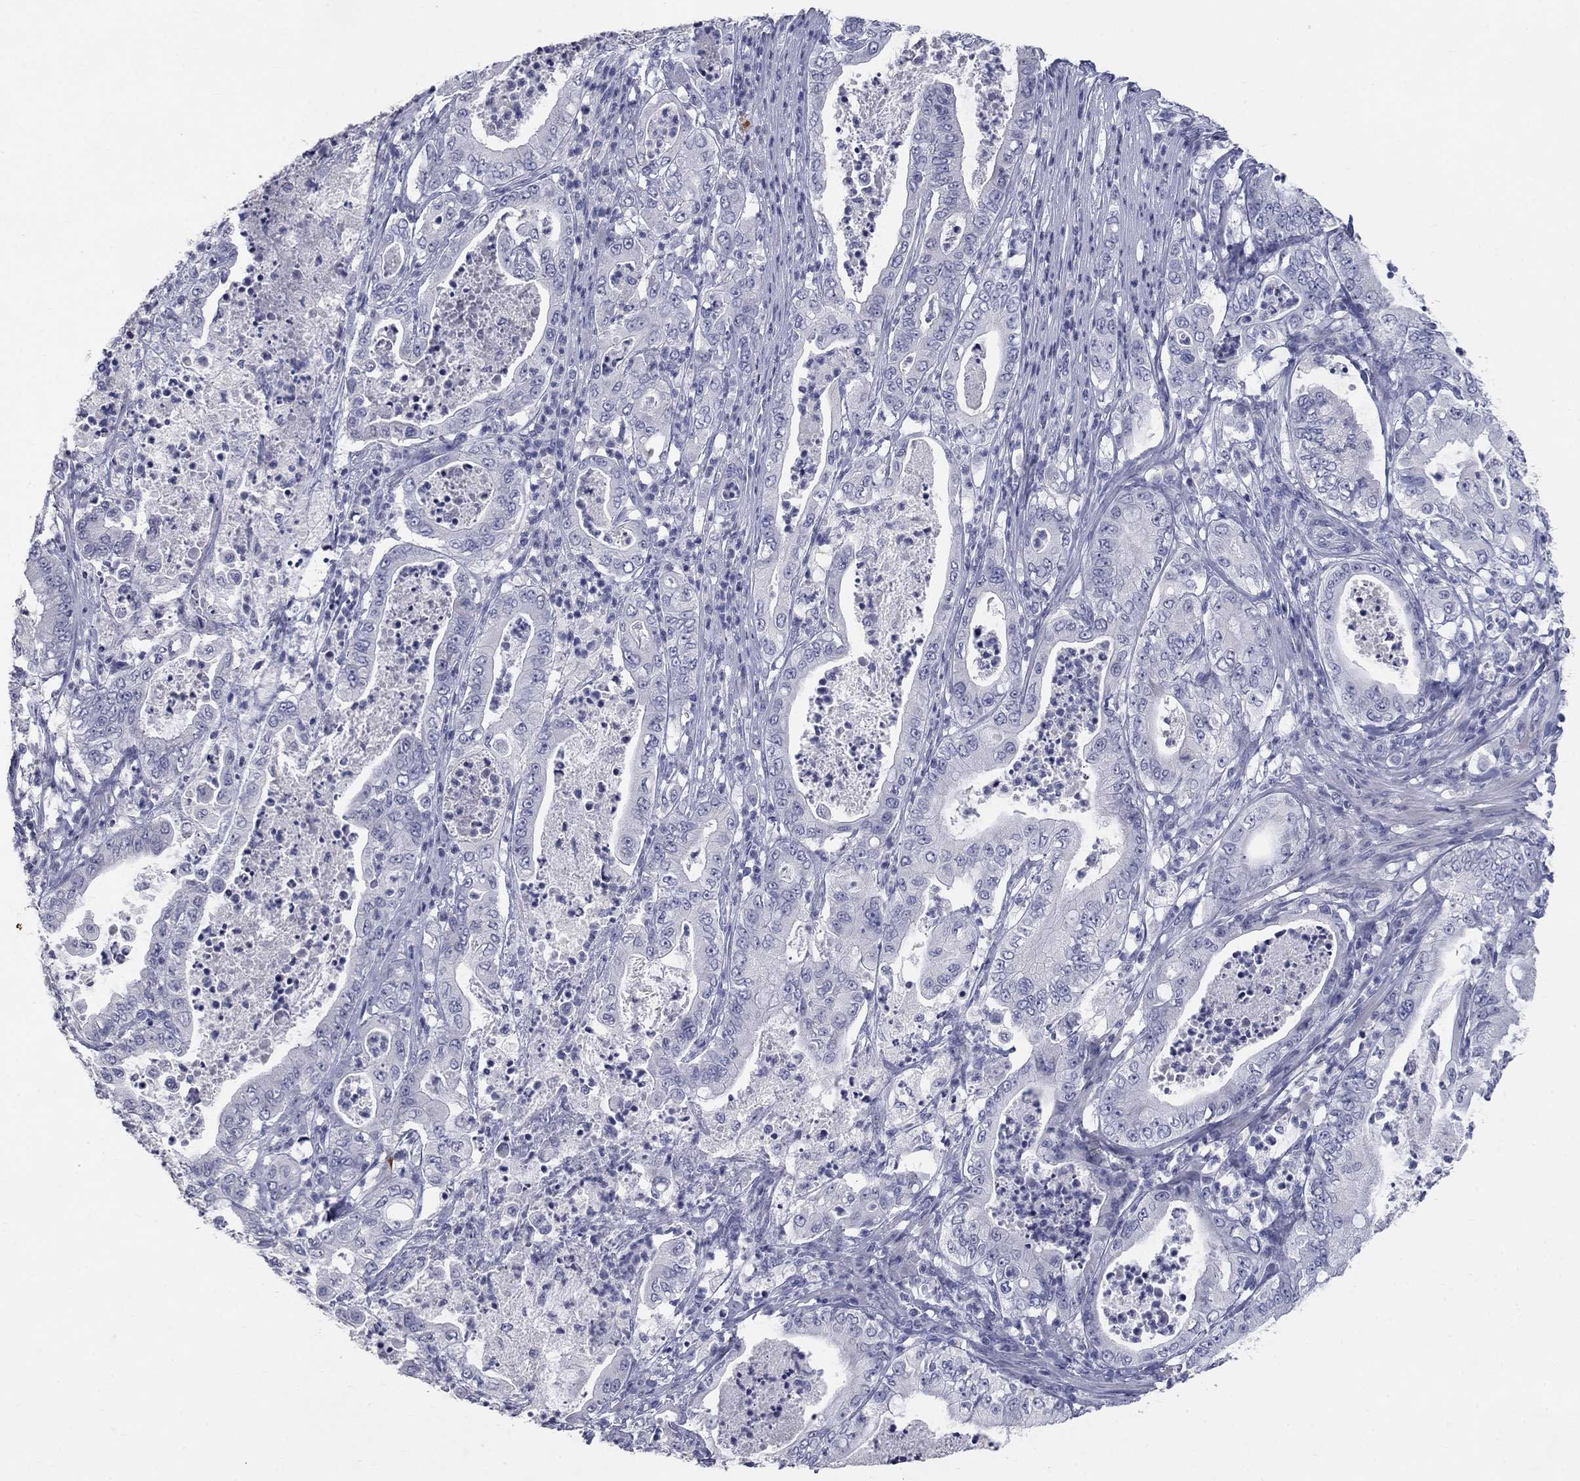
{"staining": {"intensity": "negative", "quantity": "none", "location": "none"}, "tissue": "pancreatic cancer", "cell_type": "Tumor cells", "image_type": "cancer", "snomed": [{"axis": "morphology", "description": "Adenocarcinoma, NOS"}, {"axis": "topography", "description": "Pancreas"}], "caption": "IHC histopathology image of pancreatic adenocarcinoma stained for a protein (brown), which demonstrates no expression in tumor cells.", "gene": "ELAVL4", "patient": {"sex": "male", "age": 71}}